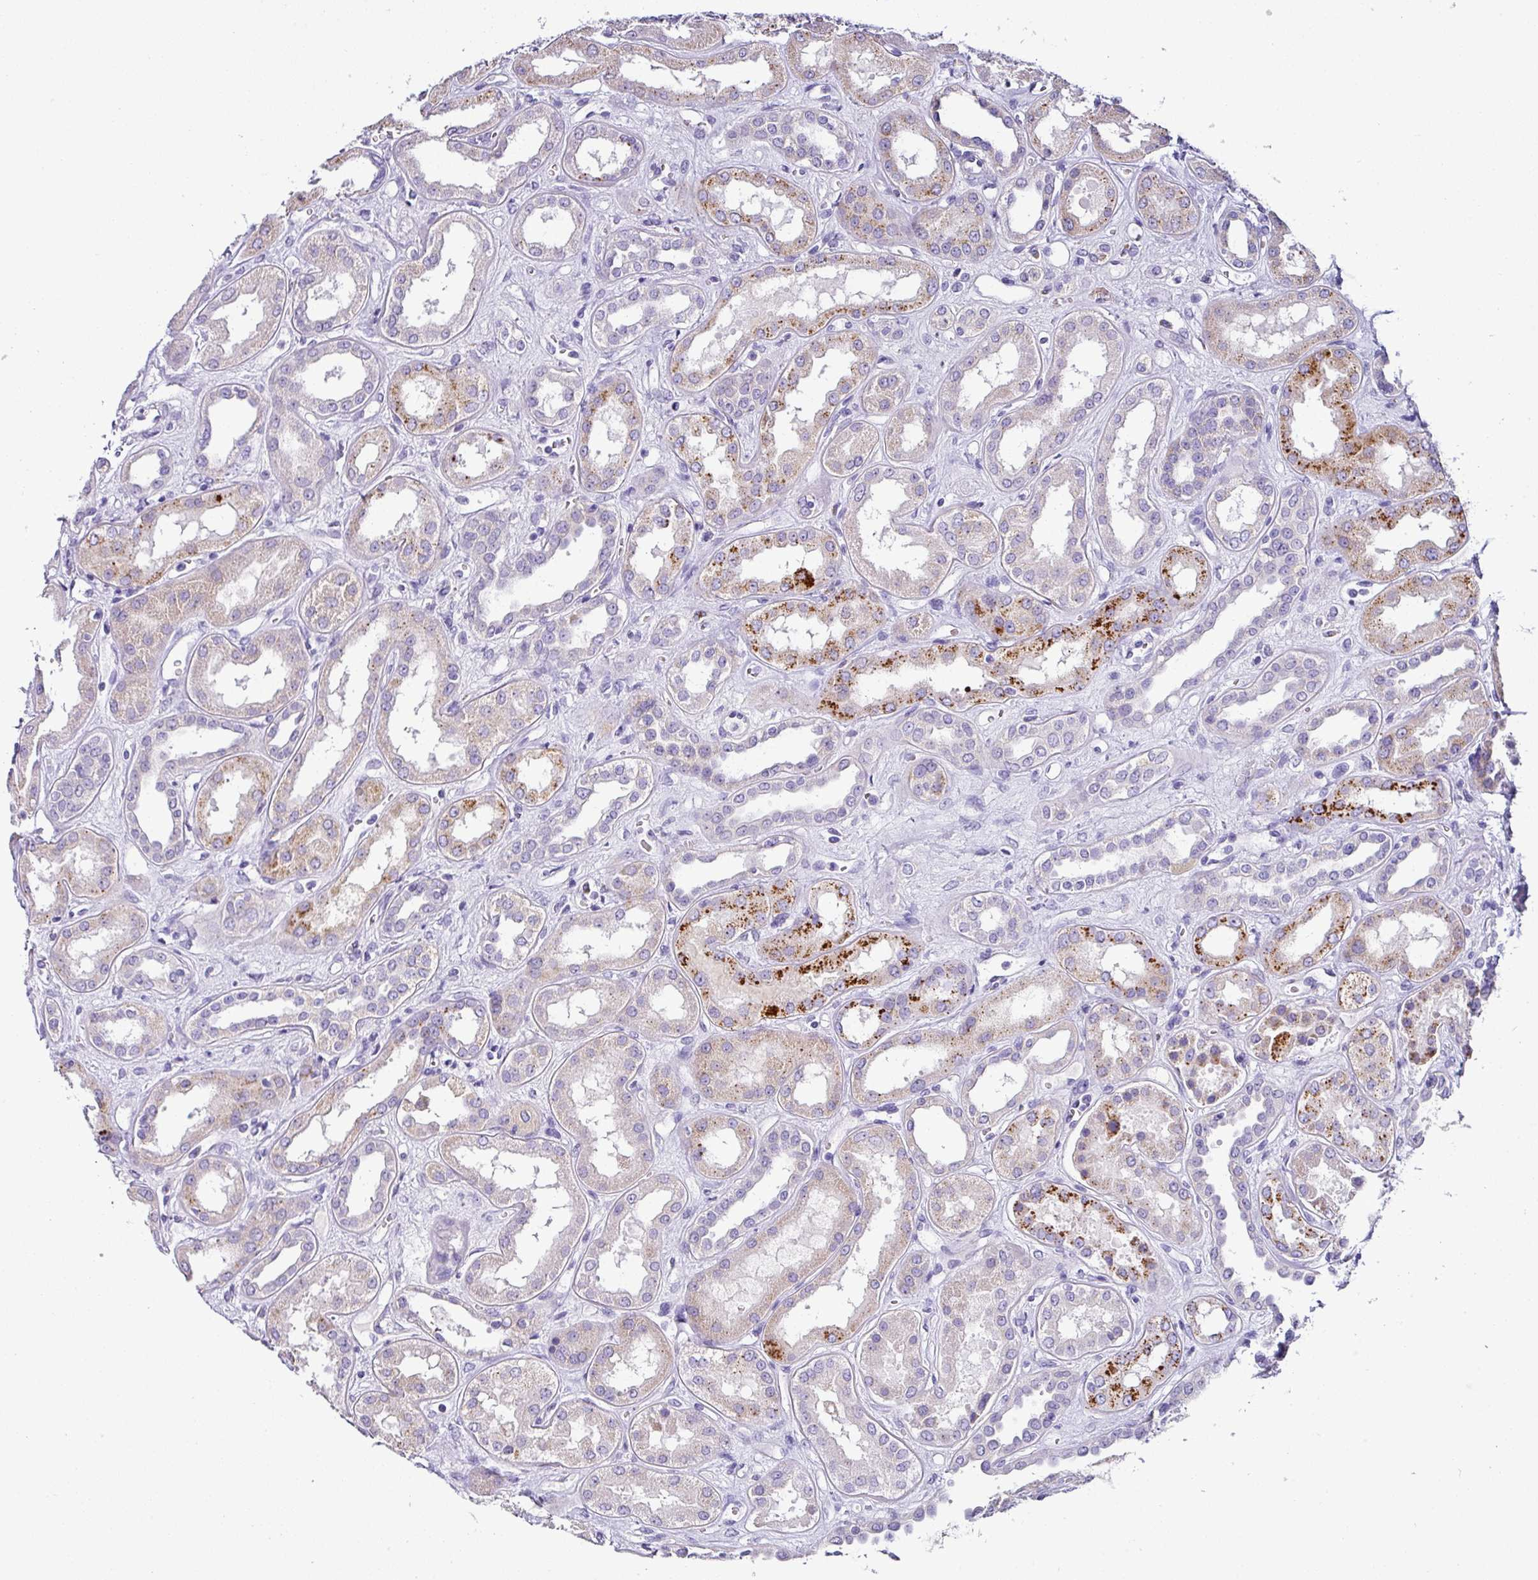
{"staining": {"intensity": "negative", "quantity": "none", "location": "none"}, "tissue": "kidney", "cell_type": "Cells in glomeruli", "image_type": "normal", "snomed": [{"axis": "morphology", "description": "Normal tissue, NOS"}, {"axis": "topography", "description": "Kidney"}], "caption": "There is no significant staining in cells in glomeruli of kidney. (Stains: DAB (3,3'-diaminobenzidine) IHC with hematoxylin counter stain, Microscopy: brightfield microscopy at high magnification).", "gene": "NAPSA", "patient": {"sex": "male", "age": 59}}